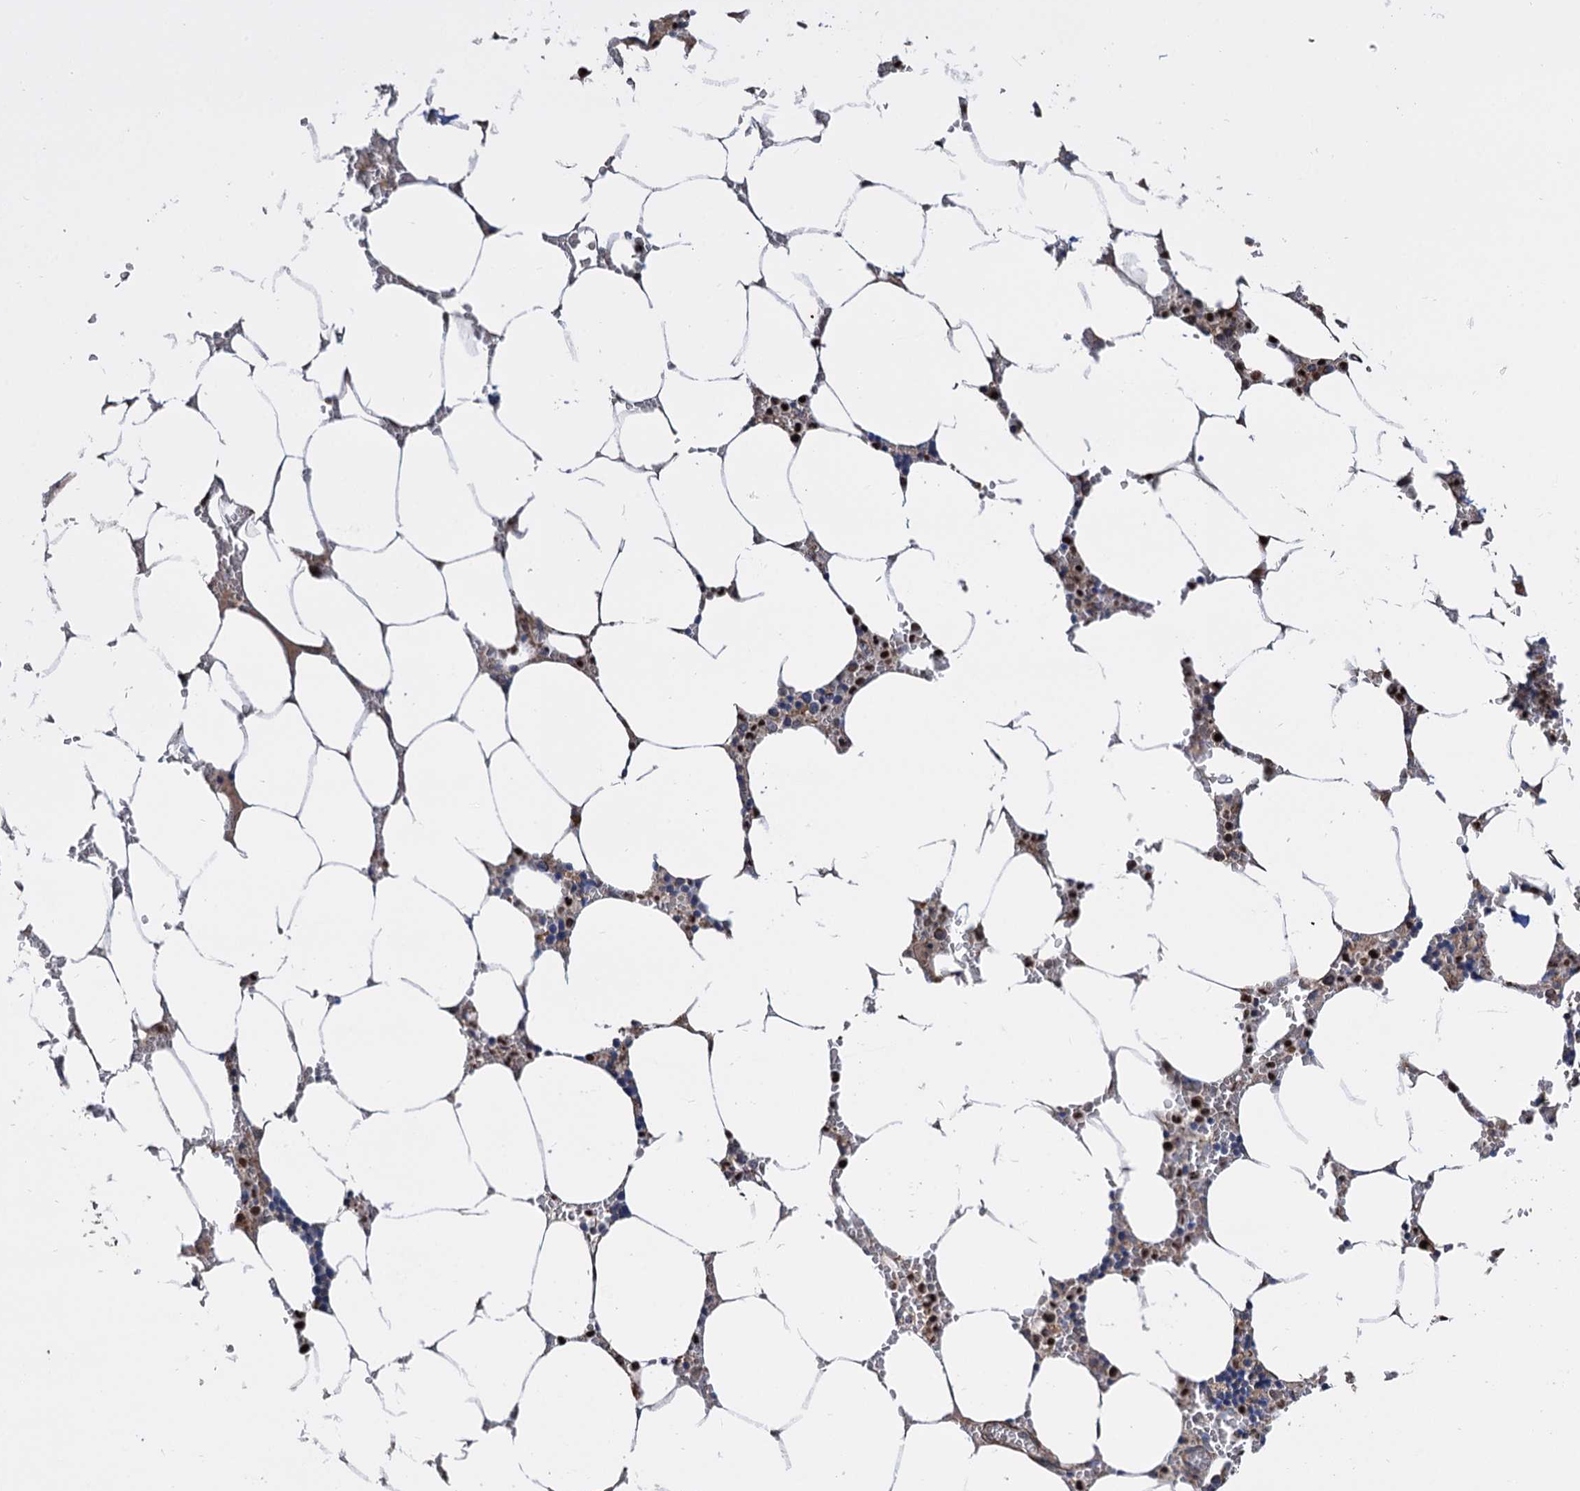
{"staining": {"intensity": "moderate", "quantity": "<25%", "location": "nuclear"}, "tissue": "bone marrow", "cell_type": "Hematopoietic cells", "image_type": "normal", "snomed": [{"axis": "morphology", "description": "Normal tissue, NOS"}, {"axis": "topography", "description": "Bone marrow"}], "caption": "A high-resolution micrograph shows immunohistochemistry (IHC) staining of benign bone marrow, which displays moderate nuclear expression in approximately <25% of hematopoietic cells. Nuclei are stained in blue.", "gene": "ALKBH7", "patient": {"sex": "male", "age": 70}}